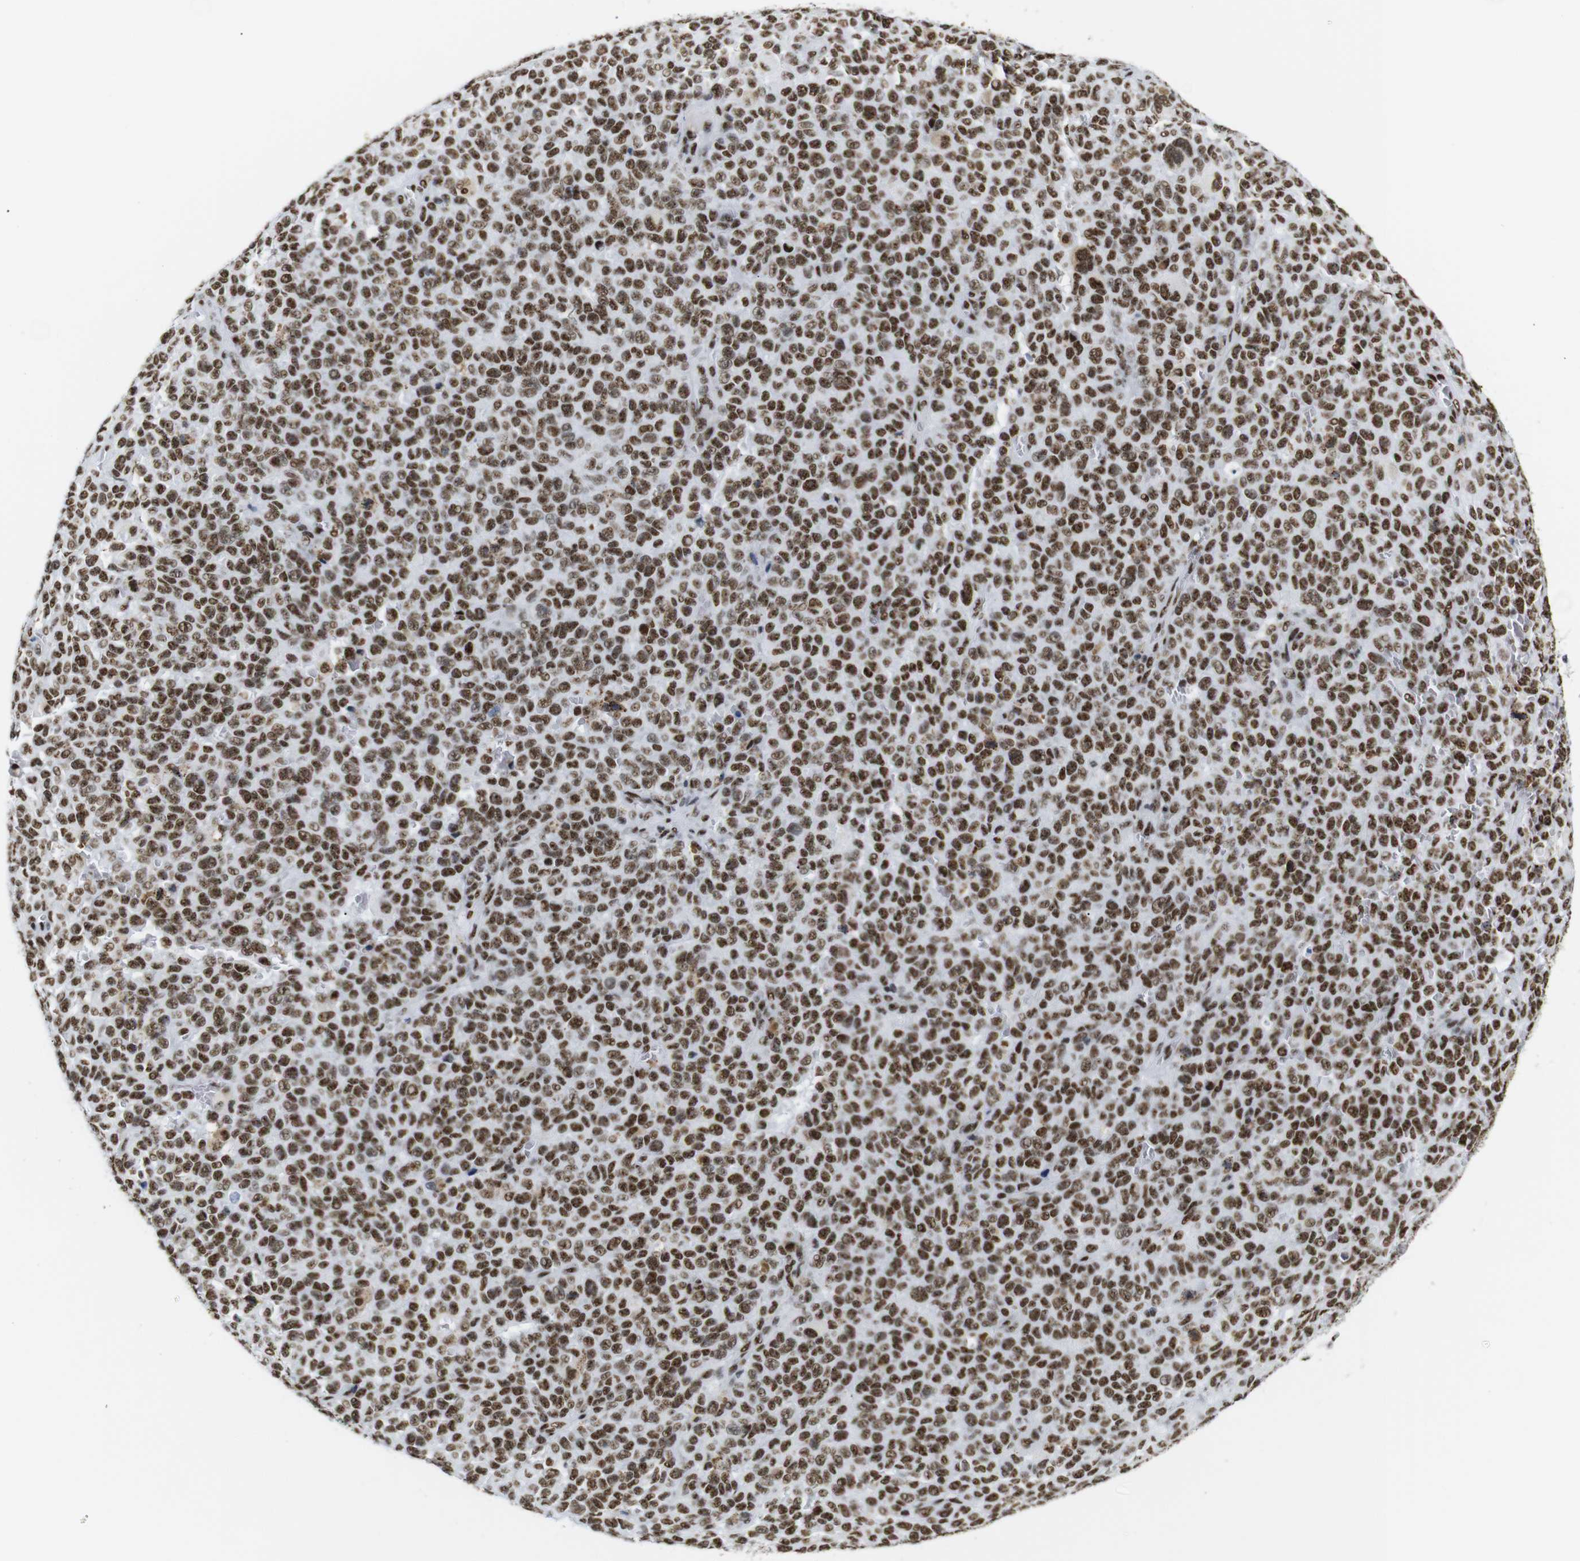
{"staining": {"intensity": "strong", "quantity": ">75%", "location": "nuclear"}, "tissue": "melanoma", "cell_type": "Tumor cells", "image_type": "cancer", "snomed": [{"axis": "morphology", "description": "Malignant melanoma, NOS"}, {"axis": "topography", "description": "Skin"}], "caption": "Immunohistochemistry of human malignant melanoma reveals high levels of strong nuclear staining in about >75% of tumor cells.", "gene": "TRA2B", "patient": {"sex": "female", "age": 82}}